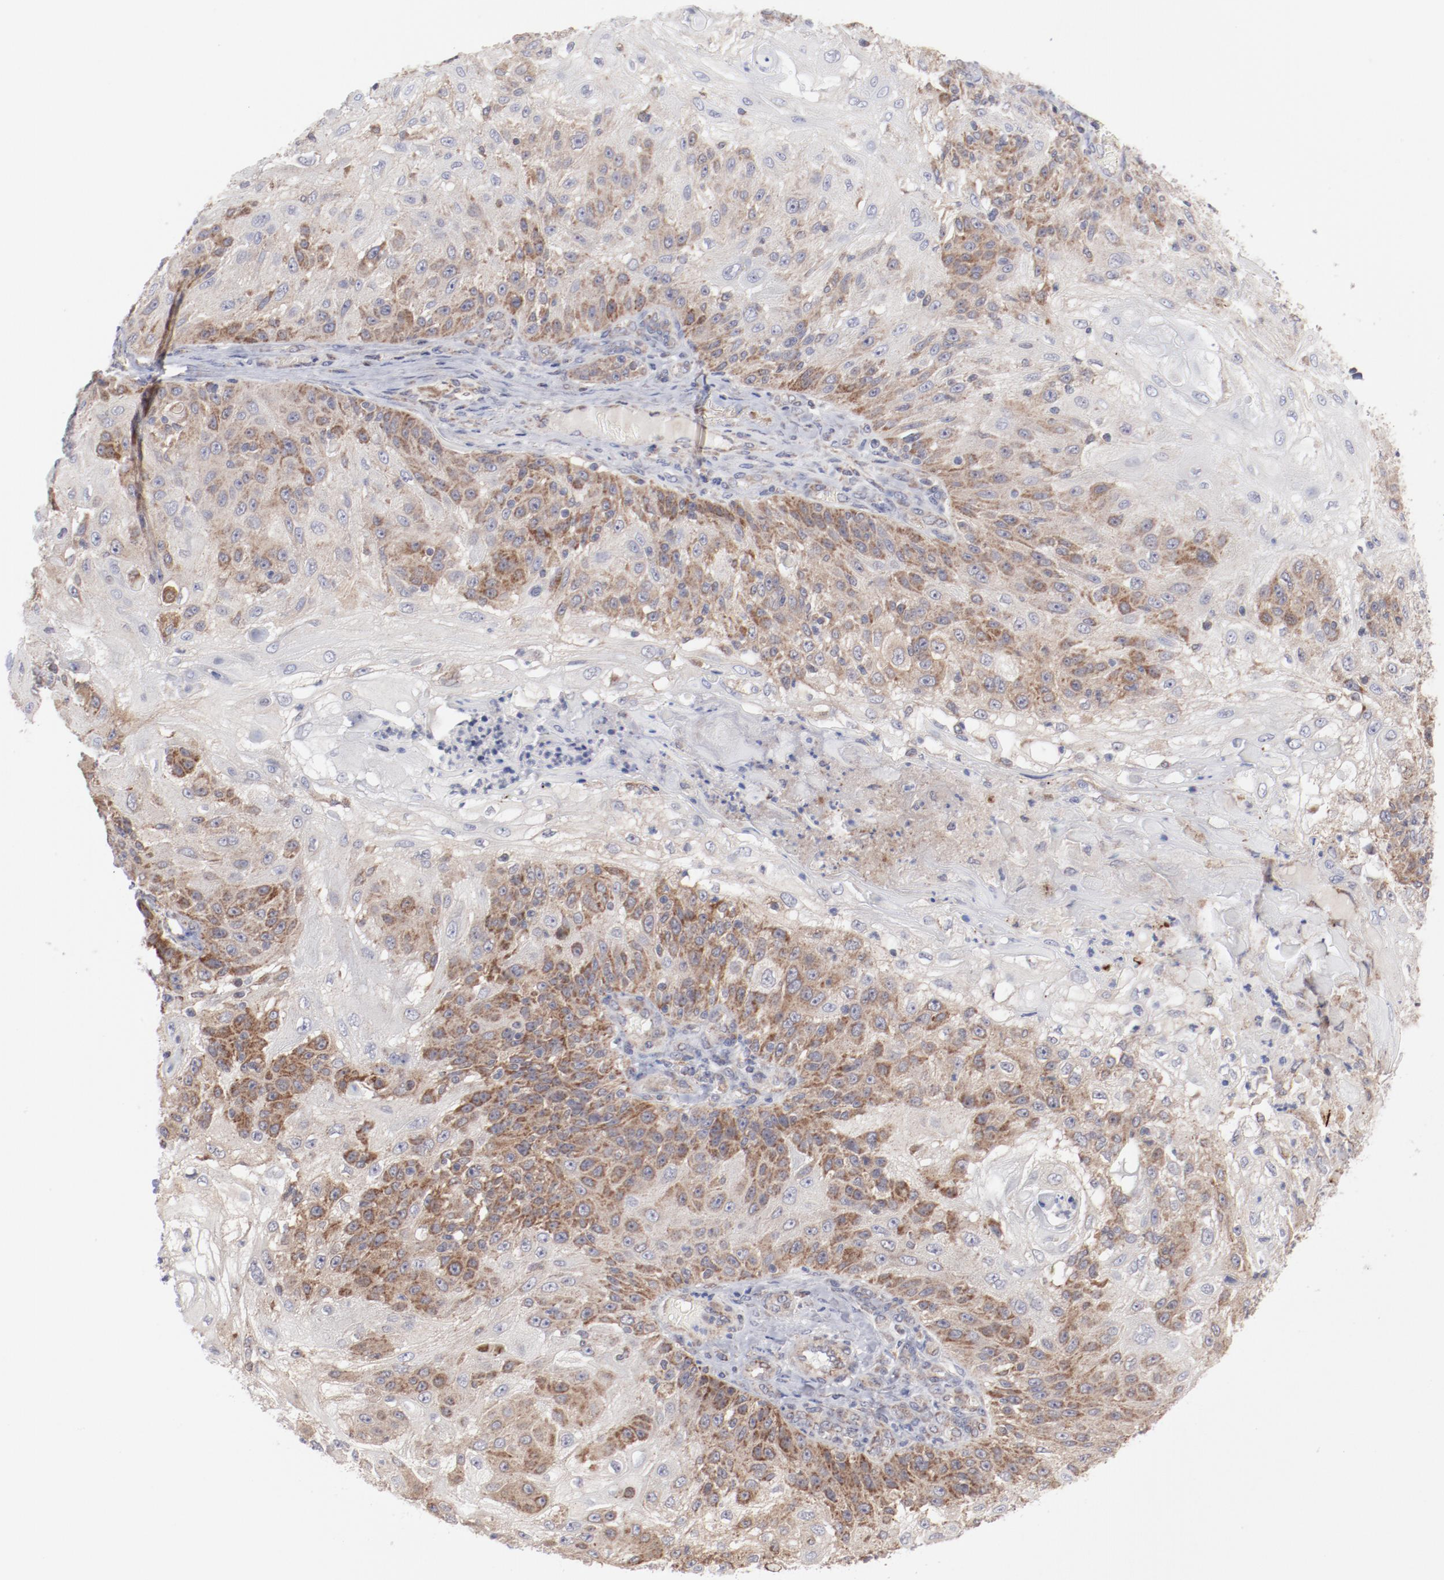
{"staining": {"intensity": "moderate", "quantity": ">75%", "location": "cytoplasmic/membranous"}, "tissue": "skin cancer", "cell_type": "Tumor cells", "image_type": "cancer", "snomed": [{"axis": "morphology", "description": "Normal tissue, NOS"}, {"axis": "morphology", "description": "Squamous cell carcinoma, NOS"}, {"axis": "topography", "description": "Skin"}], "caption": "A micrograph of human squamous cell carcinoma (skin) stained for a protein shows moderate cytoplasmic/membranous brown staining in tumor cells.", "gene": "PPFIBP2", "patient": {"sex": "female", "age": 83}}